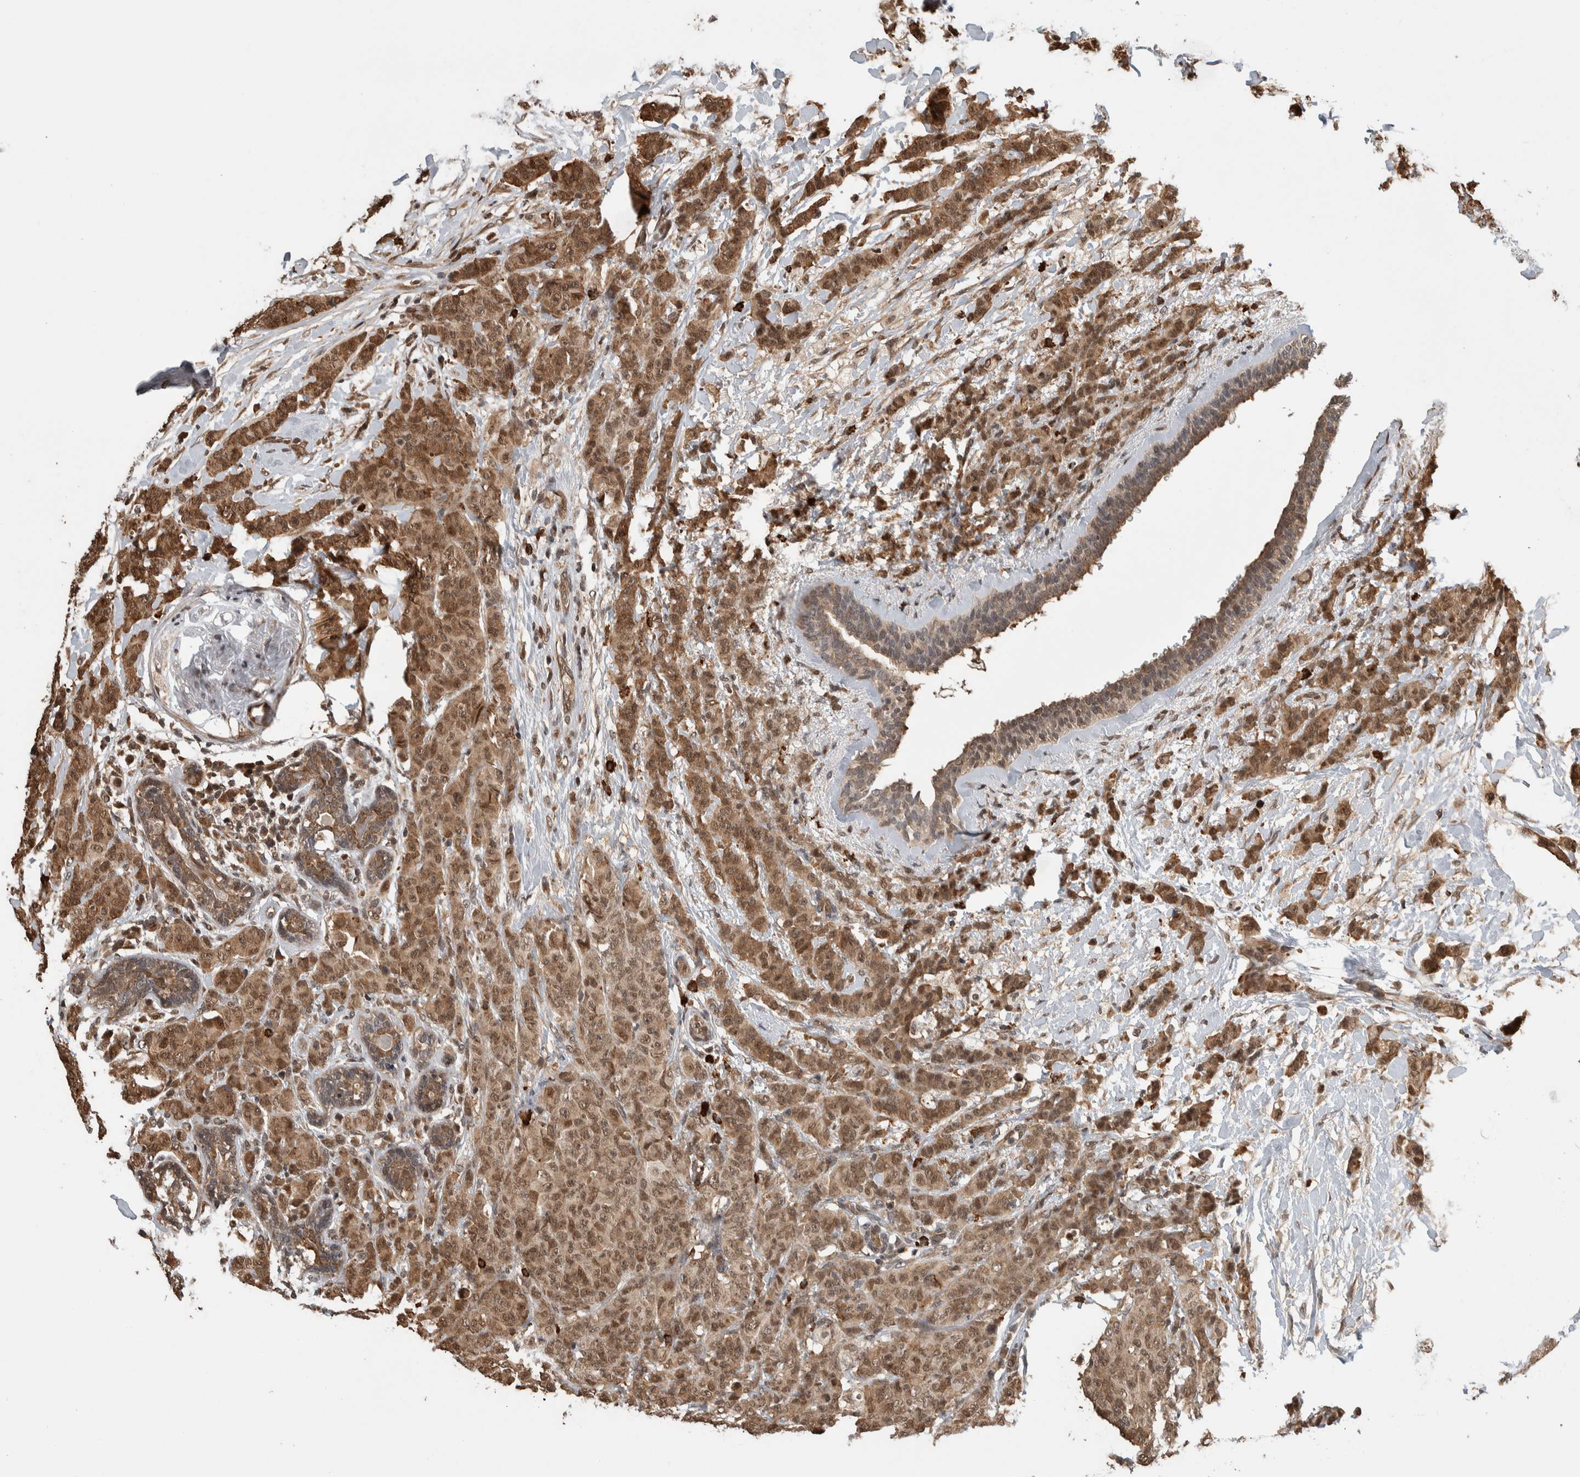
{"staining": {"intensity": "moderate", "quantity": ">75%", "location": "cytoplasmic/membranous,nuclear"}, "tissue": "breast cancer", "cell_type": "Tumor cells", "image_type": "cancer", "snomed": [{"axis": "morphology", "description": "Normal tissue, NOS"}, {"axis": "morphology", "description": "Duct carcinoma"}, {"axis": "topography", "description": "Breast"}], "caption": "Infiltrating ductal carcinoma (breast) was stained to show a protein in brown. There is medium levels of moderate cytoplasmic/membranous and nuclear staining in about >75% of tumor cells.", "gene": "ZNF592", "patient": {"sex": "female", "age": 40}}